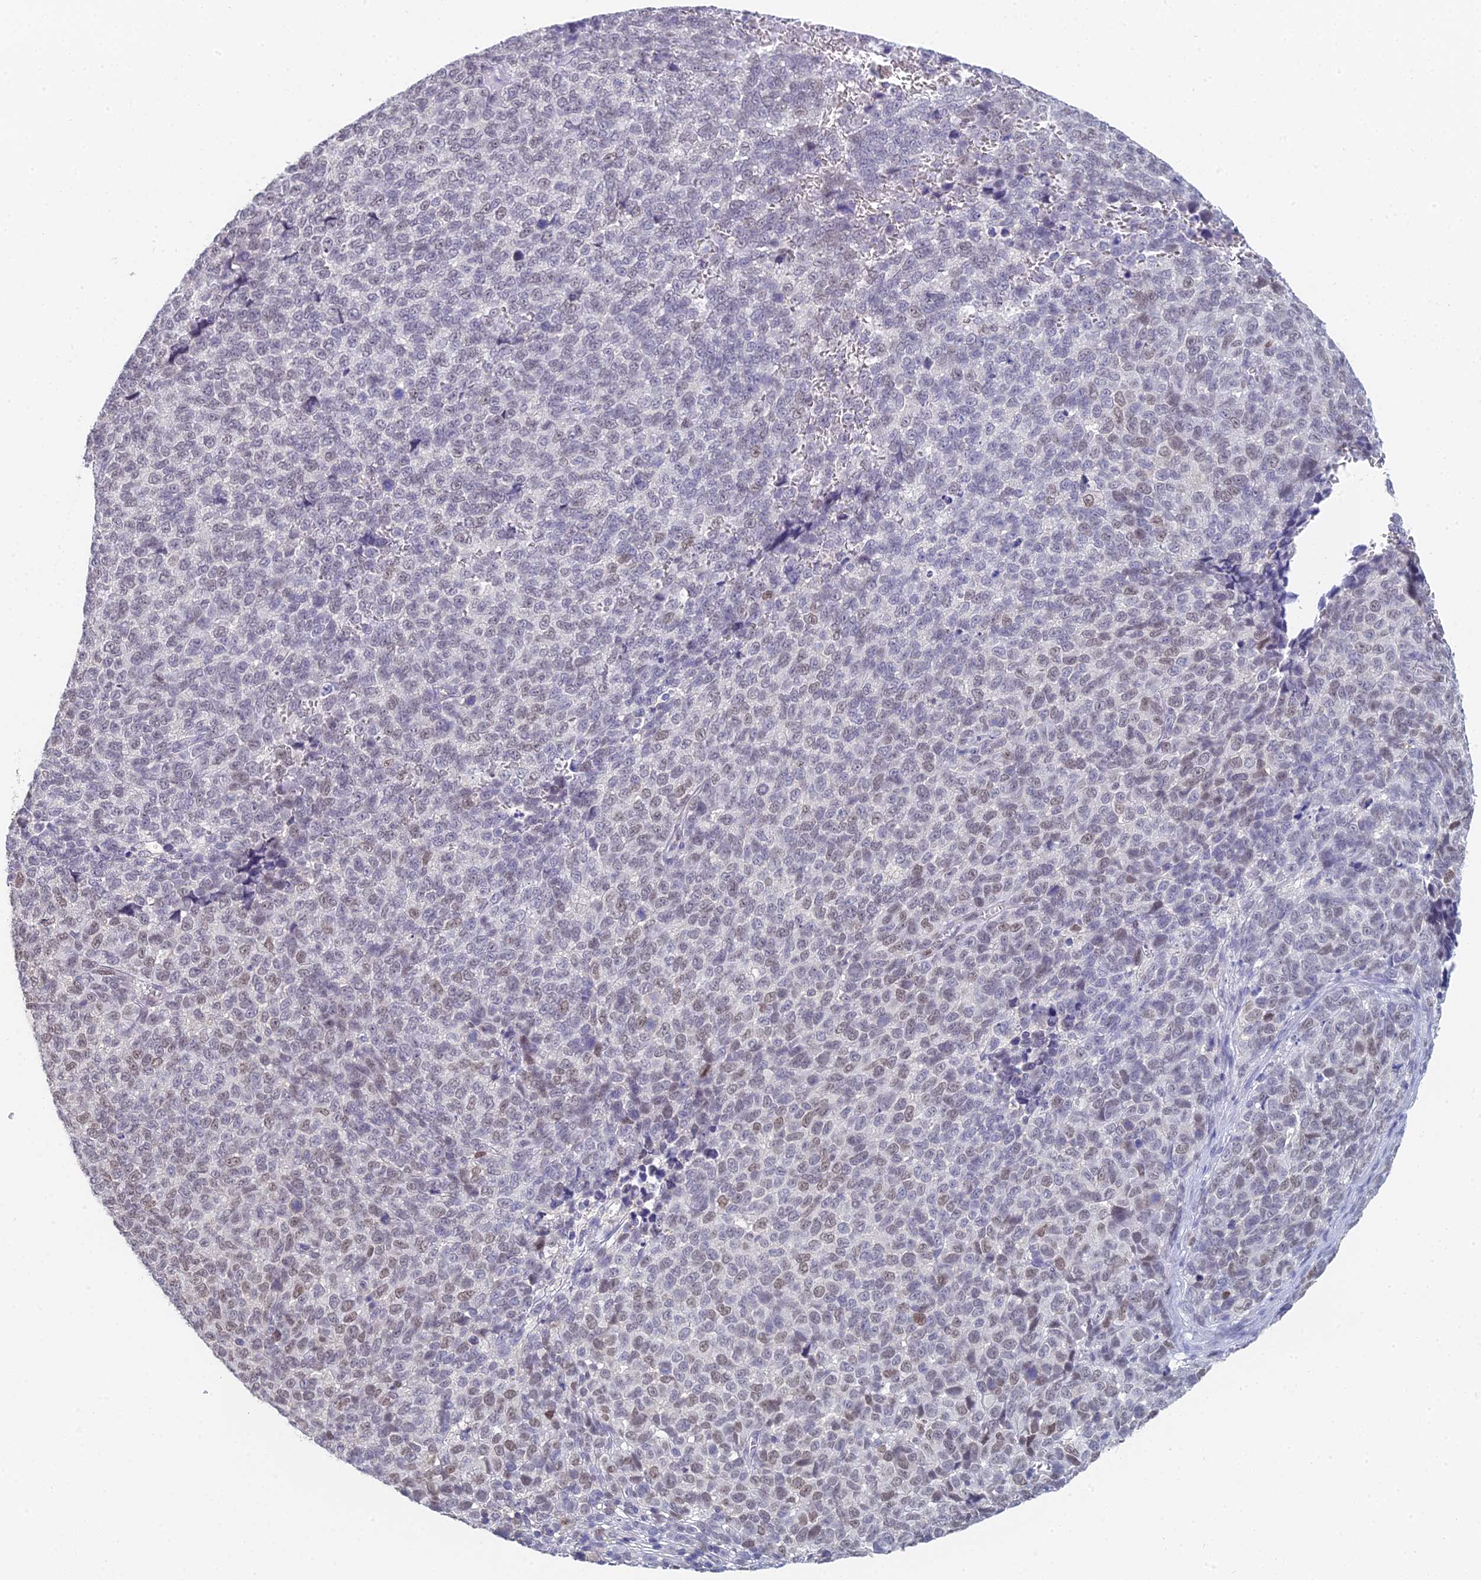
{"staining": {"intensity": "weak", "quantity": "25%-75%", "location": "nuclear"}, "tissue": "melanoma", "cell_type": "Tumor cells", "image_type": "cancer", "snomed": [{"axis": "morphology", "description": "Malignant melanoma, NOS"}, {"axis": "topography", "description": "Nose, NOS"}], "caption": "Melanoma was stained to show a protein in brown. There is low levels of weak nuclear positivity in about 25%-75% of tumor cells. (IHC, brightfield microscopy, high magnification).", "gene": "MCM2", "patient": {"sex": "female", "age": 48}}